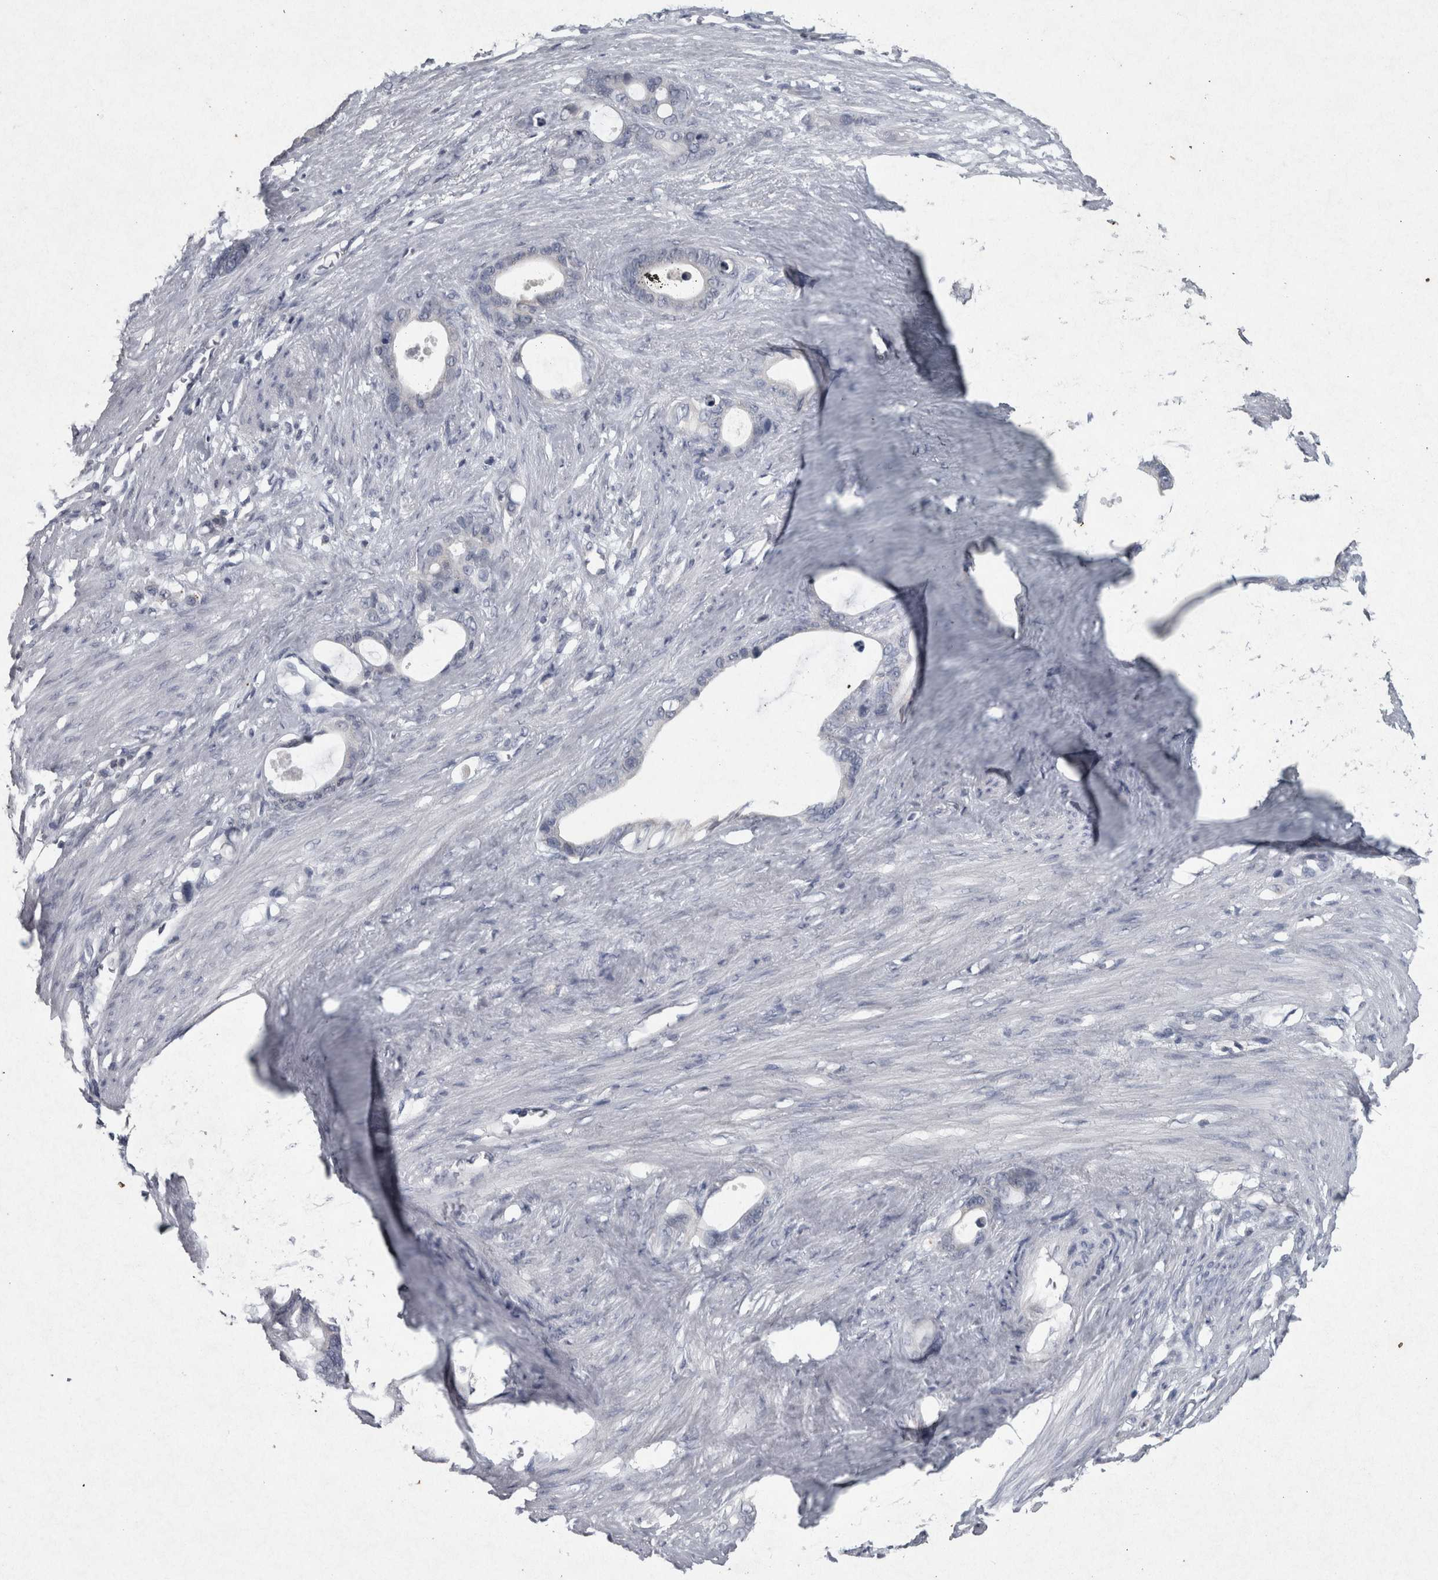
{"staining": {"intensity": "negative", "quantity": "none", "location": "none"}, "tissue": "stomach cancer", "cell_type": "Tumor cells", "image_type": "cancer", "snomed": [{"axis": "morphology", "description": "Adenocarcinoma, NOS"}, {"axis": "topography", "description": "Stomach"}], "caption": "IHC of human adenocarcinoma (stomach) exhibits no staining in tumor cells. Nuclei are stained in blue.", "gene": "WNT7A", "patient": {"sex": "female", "age": 75}}